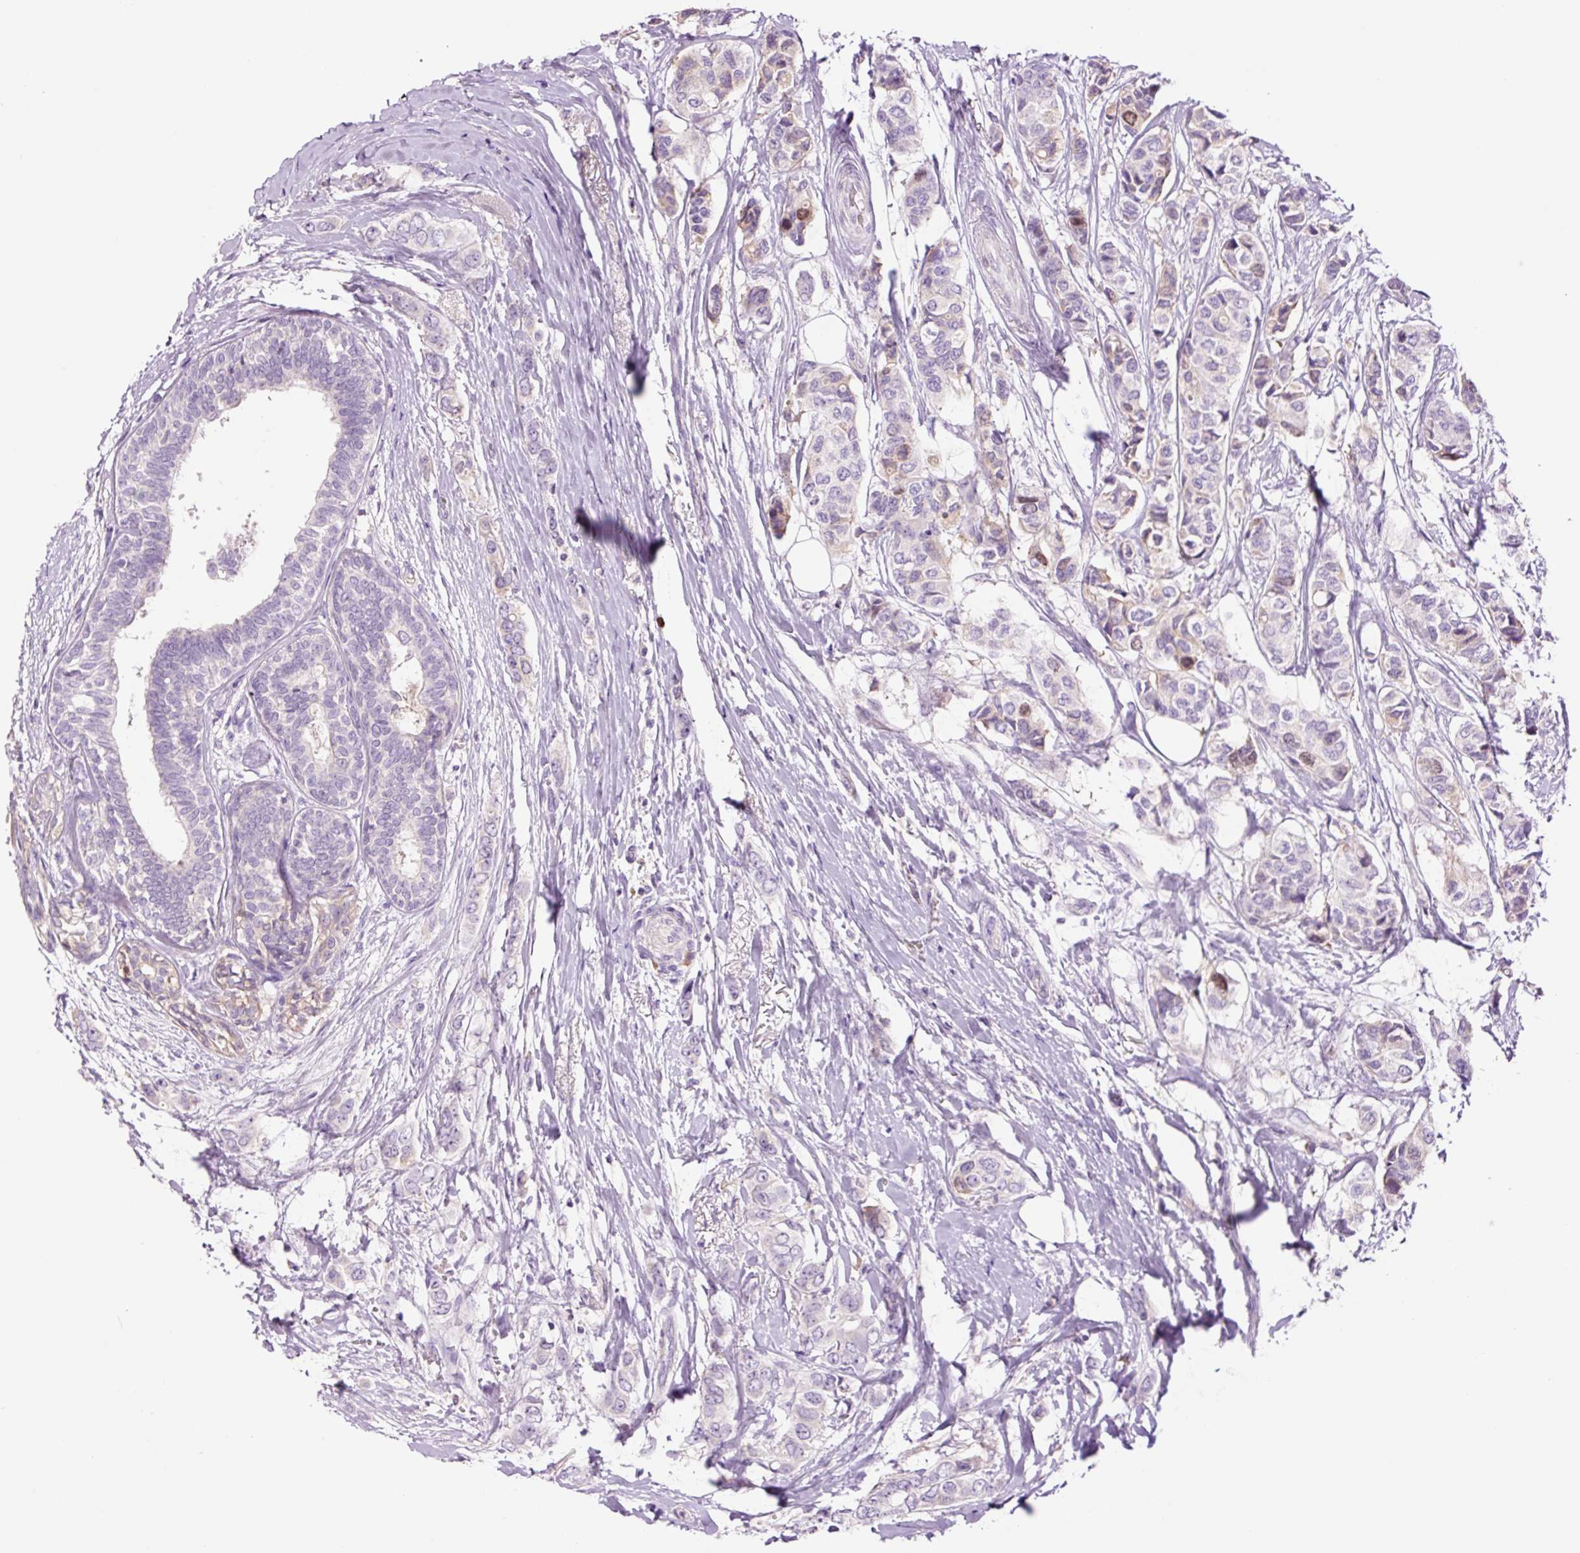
{"staining": {"intensity": "moderate", "quantity": "<25%", "location": "nuclear"}, "tissue": "breast cancer", "cell_type": "Tumor cells", "image_type": "cancer", "snomed": [{"axis": "morphology", "description": "Lobular carcinoma"}, {"axis": "topography", "description": "Breast"}], "caption": "This image shows immunohistochemistry (IHC) staining of human lobular carcinoma (breast), with low moderate nuclear staining in about <25% of tumor cells.", "gene": "DPPA4", "patient": {"sex": "female", "age": 51}}